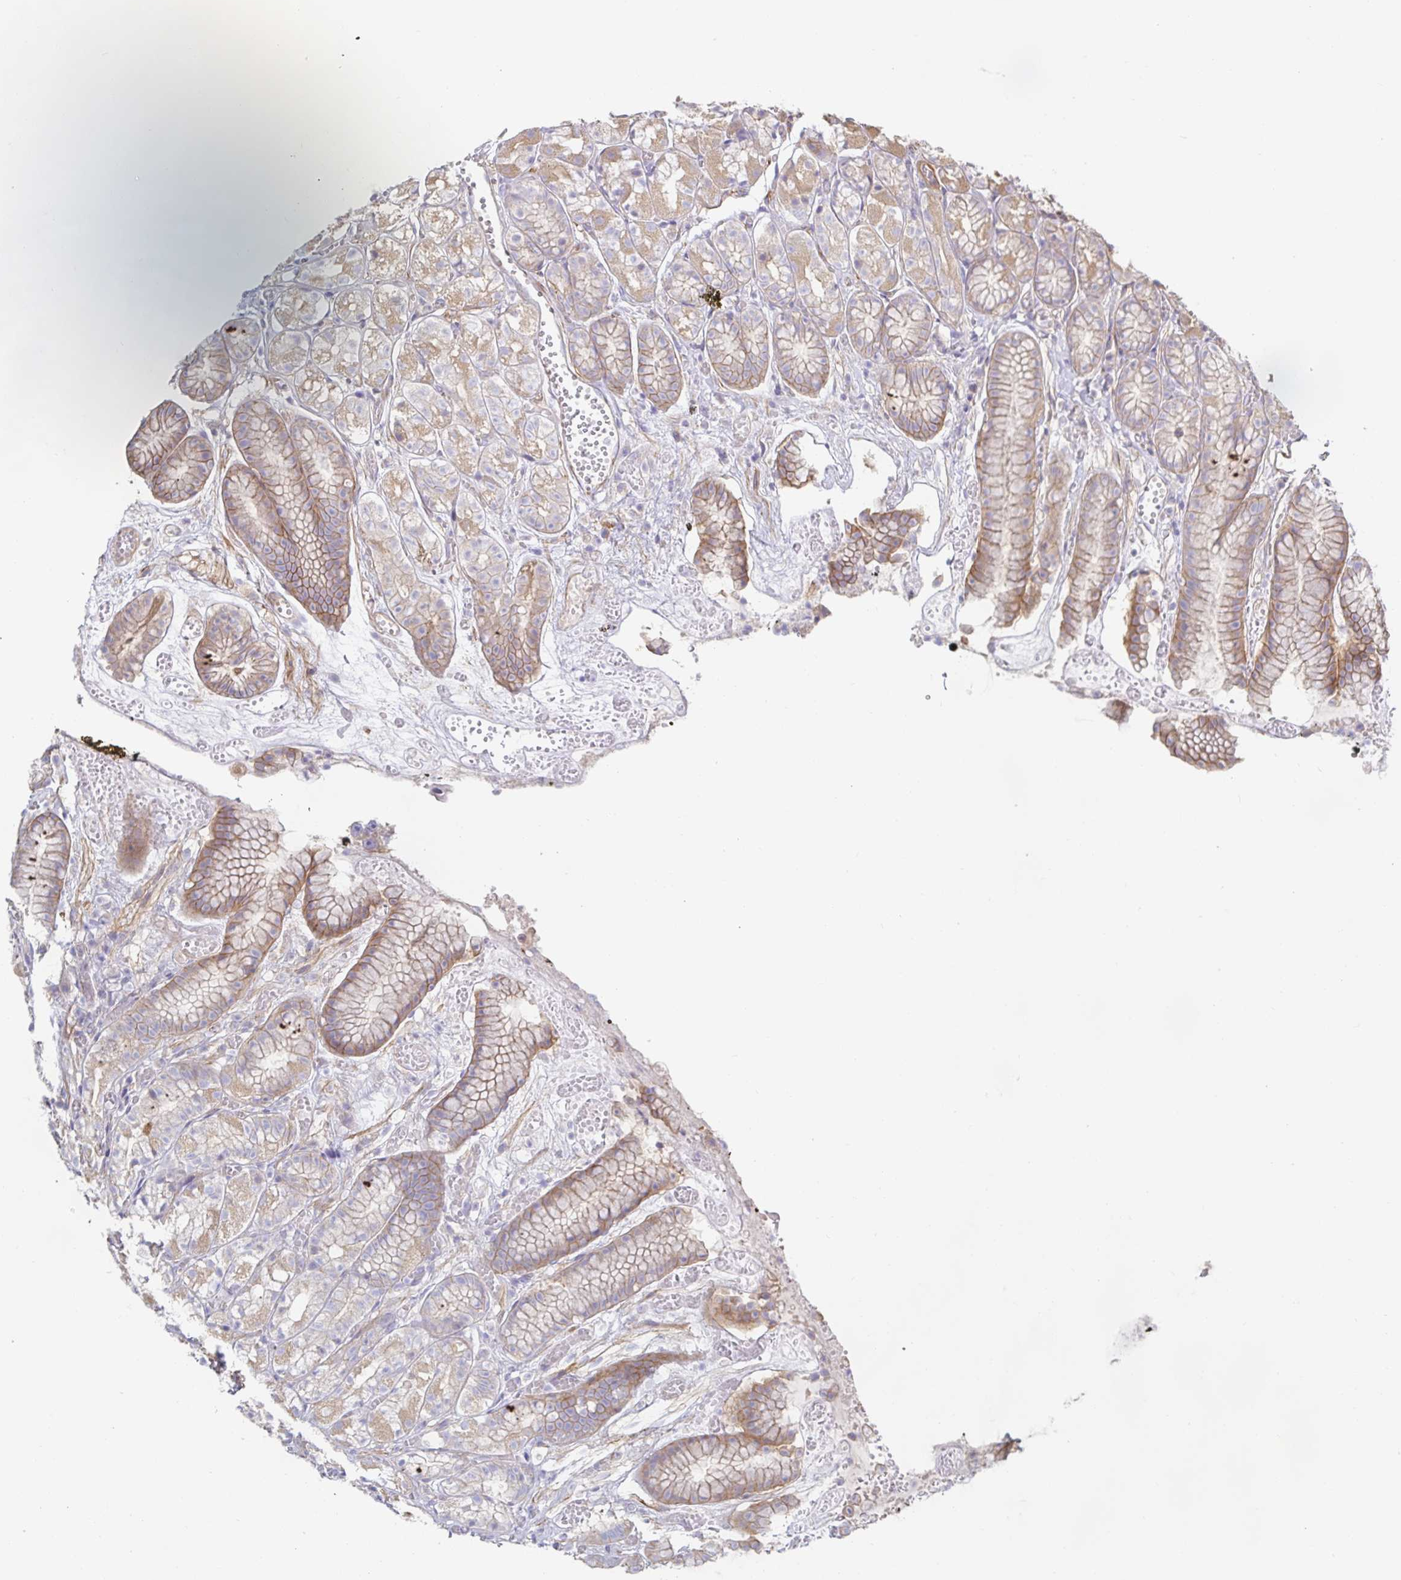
{"staining": {"intensity": "weak", "quantity": "25%-75%", "location": "cytoplasmic/membranous"}, "tissue": "stomach", "cell_type": "Glandular cells", "image_type": "normal", "snomed": [{"axis": "morphology", "description": "Normal tissue, NOS"}, {"axis": "topography", "description": "Smooth muscle"}, {"axis": "topography", "description": "Stomach"}], "caption": "Normal stomach was stained to show a protein in brown. There is low levels of weak cytoplasmic/membranous positivity in about 25%-75% of glandular cells. (DAB IHC with brightfield microscopy, high magnification).", "gene": "METTL22", "patient": {"sex": "male", "age": 70}}